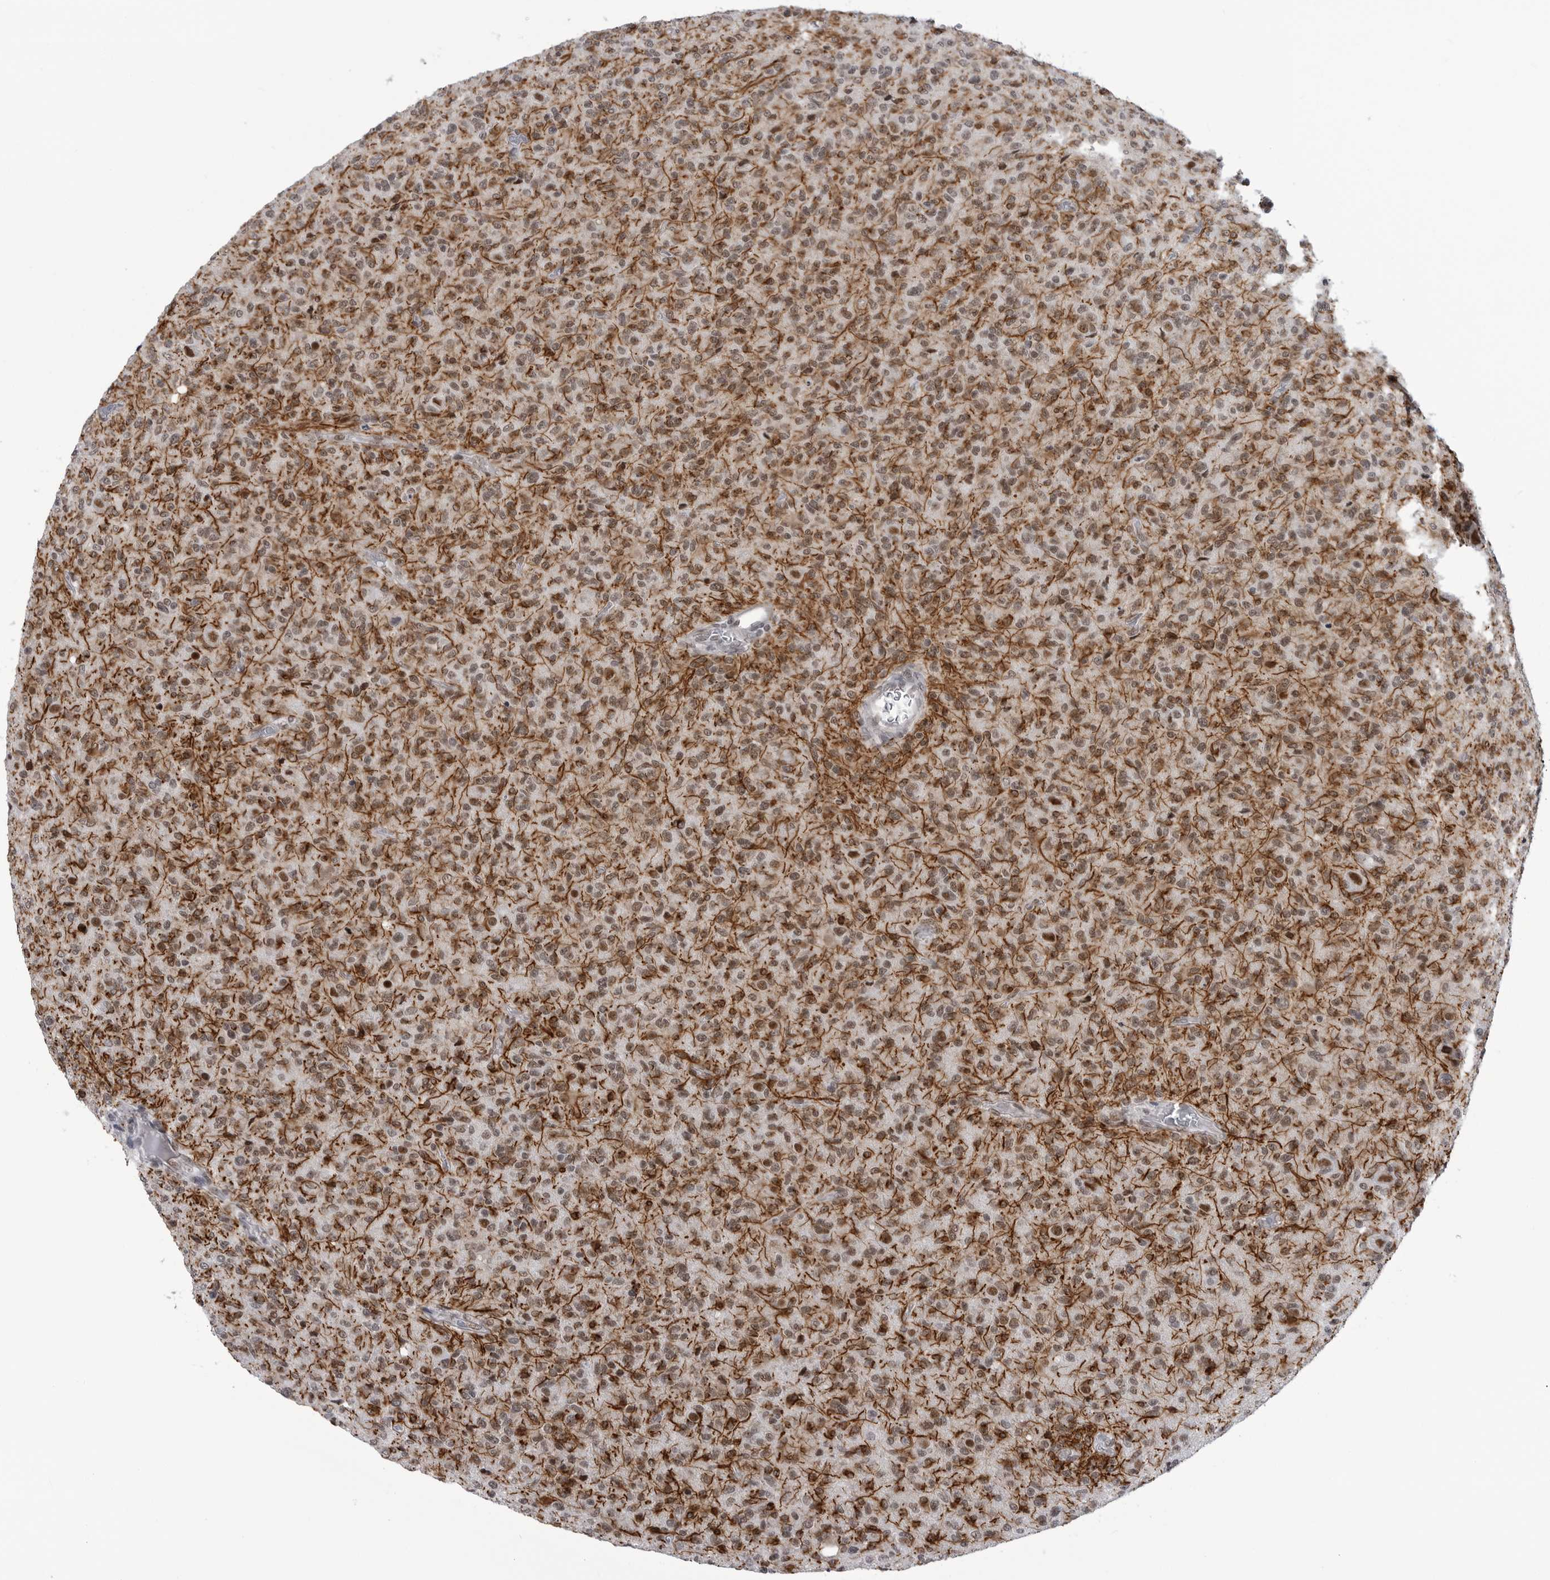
{"staining": {"intensity": "moderate", "quantity": ">75%", "location": "nuclear"}, "tissue": "glioma", "cell_type": "Tumor cells", "image_type": "cancer", "snomed": [{"axis": "morphology", "description": "Glioma, malignant, High grade"}, {"axis": "topography", "description": "Brain"}], "caption": "Immunohistochemical staining of malignant glioma (high-grade) reveals medium levels of moderate nuclear protein positivity in approximately >75% of tumor cells.", "gene": "RNF26", "patient": {"sex": "female", "age": 57}}